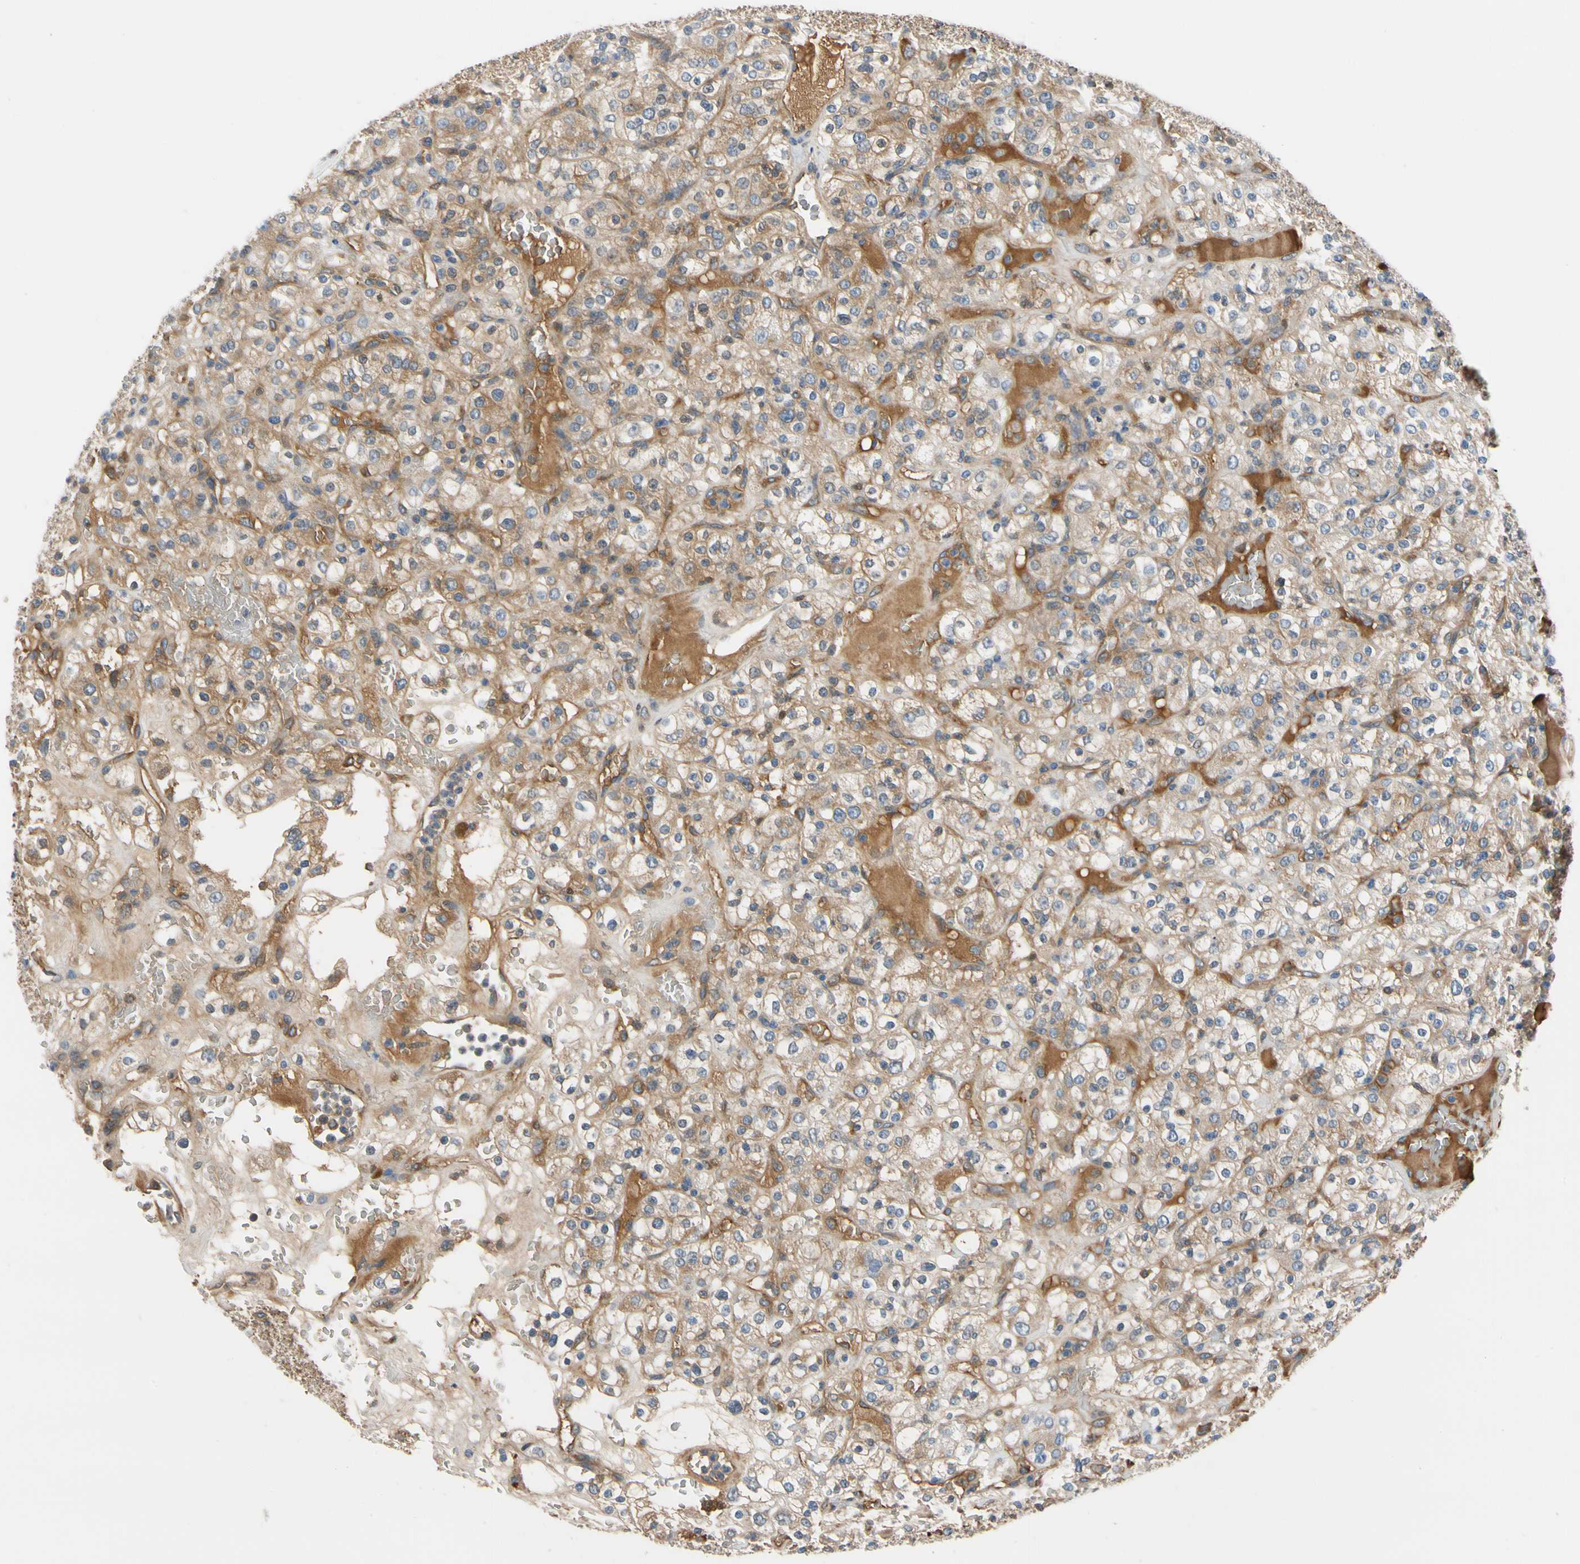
{"staining": {"intensity": "moderate", "quantity": "25%-75%", "location": "cytoplasmic/membranous"}, "tissue": "renal cancer", "cell_type": "Tumor cells", "image_type": "cancer", "snomed": [{"axis": "morphology", "description": "Normal tissue, NOS"}, {"axis": "morphology", "description": "Adenocarcinoma, NOS"}, {"axis": "topography", "description": "Kidney"}], "caption": "High-power microscopy captured an immunohistochemistry (IHC) histopathology image of renal cancer, revealing moderate cytoplasmic/membranous staining in approximately 25%-75% of tumor cells.", "gene": "ENTREP3", "patient": {"sex": "female", "age": 72}}